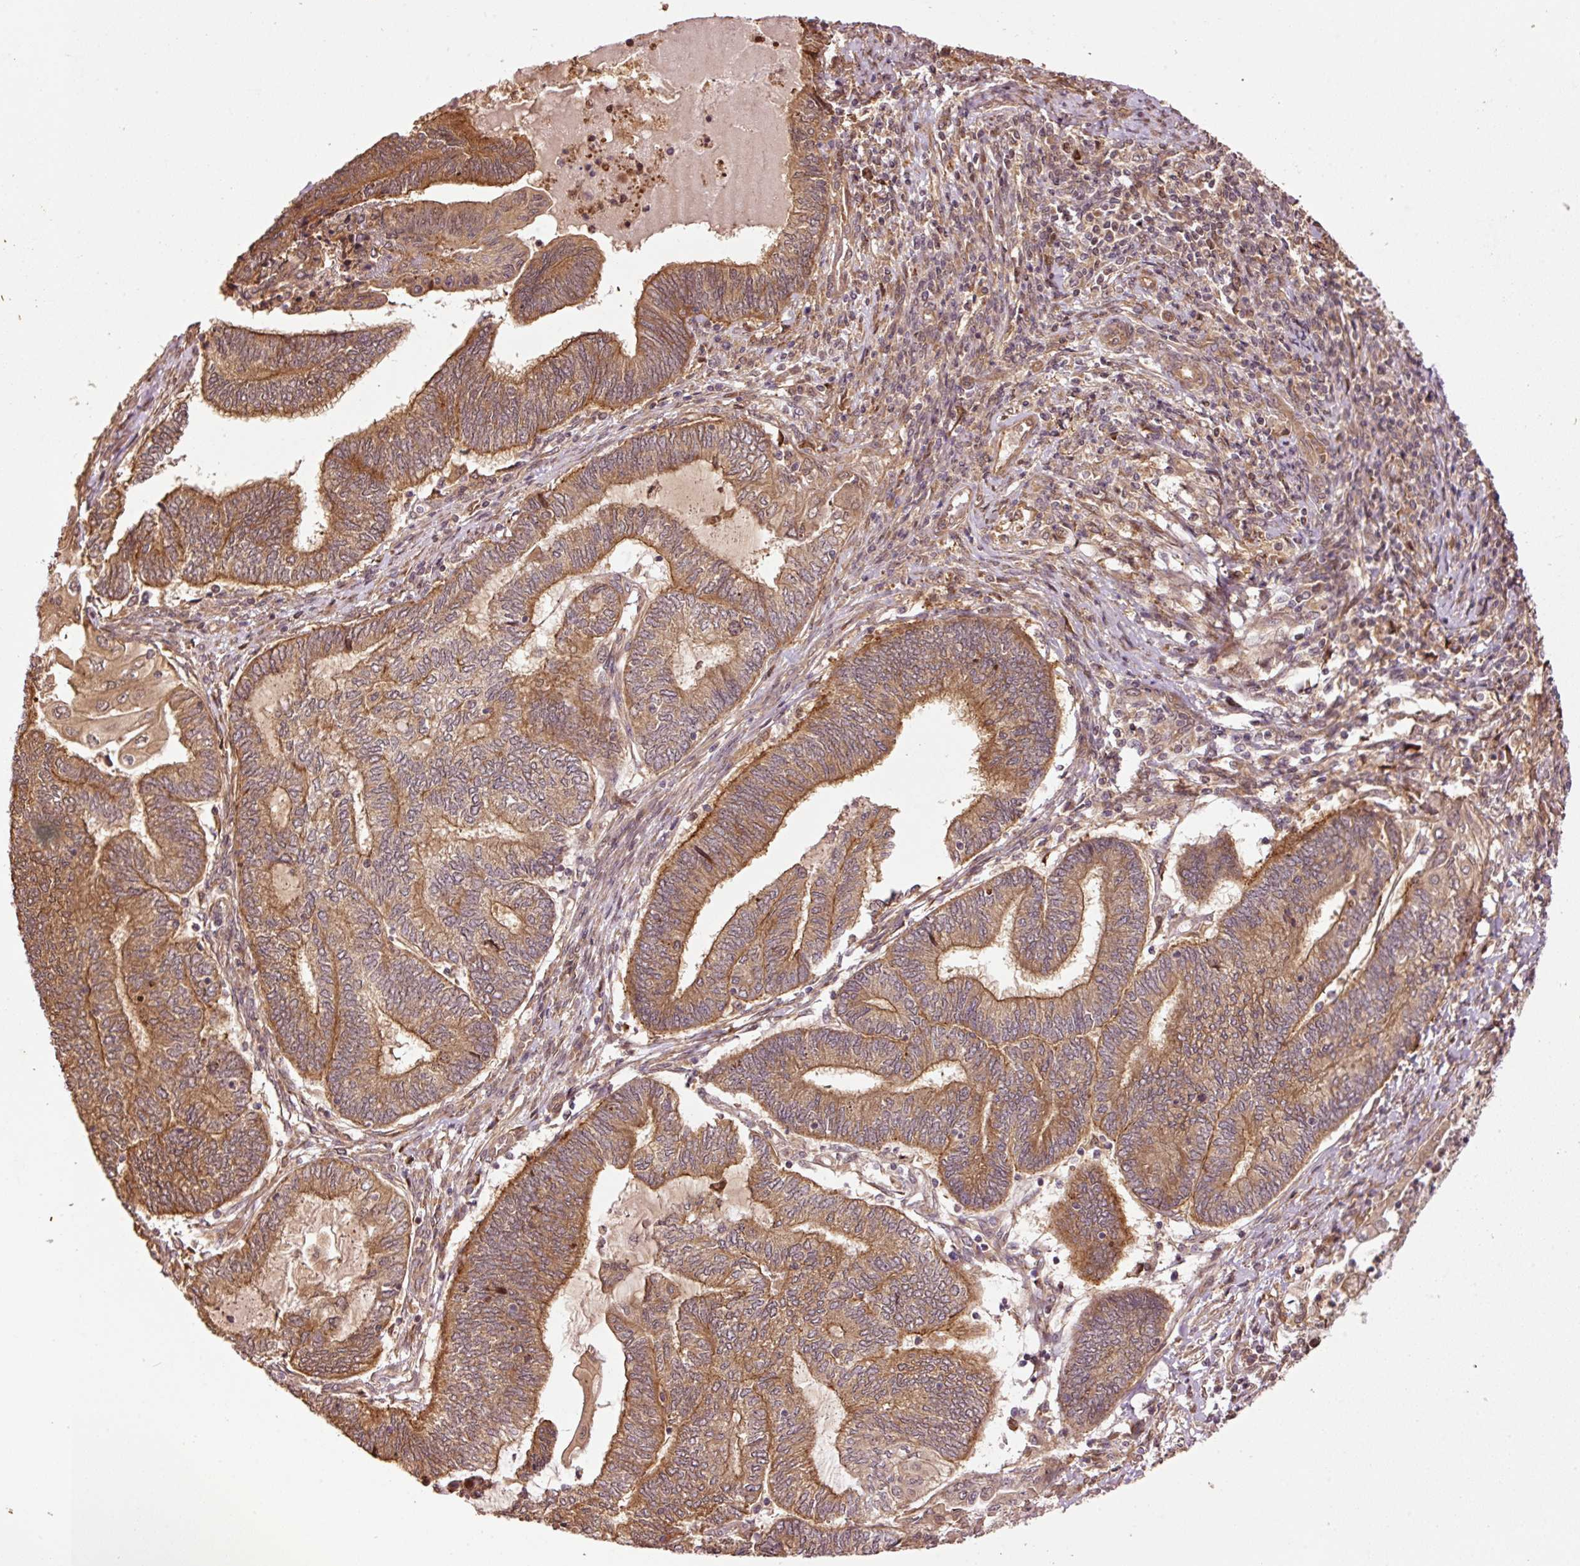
{"staining": {"intensity": "moderate", "quantity": ">75%", "location": "cytoplasmic/membranous"}, "tissue": "endometrial cancer", "cell_type": "Tumor cells", "image_type": "cancer", "snomed": [{"axis": "morphology", "description": "Adenocarcinoma, NOS"}, {"axis": "topography", "description": "Uterus"}, {"axis": "topography", "description": "Endometrium"}], "caption": "Immunohistochemistry micrograph of adenocarcinoma (endometrial) stained for a protein (brown), which shows medium levels of moderate cytoplasmic/membranous staining in about >75% of tumor cells.", "gene": "OXER1", "patient": {"sex": "female", "age": 70}}